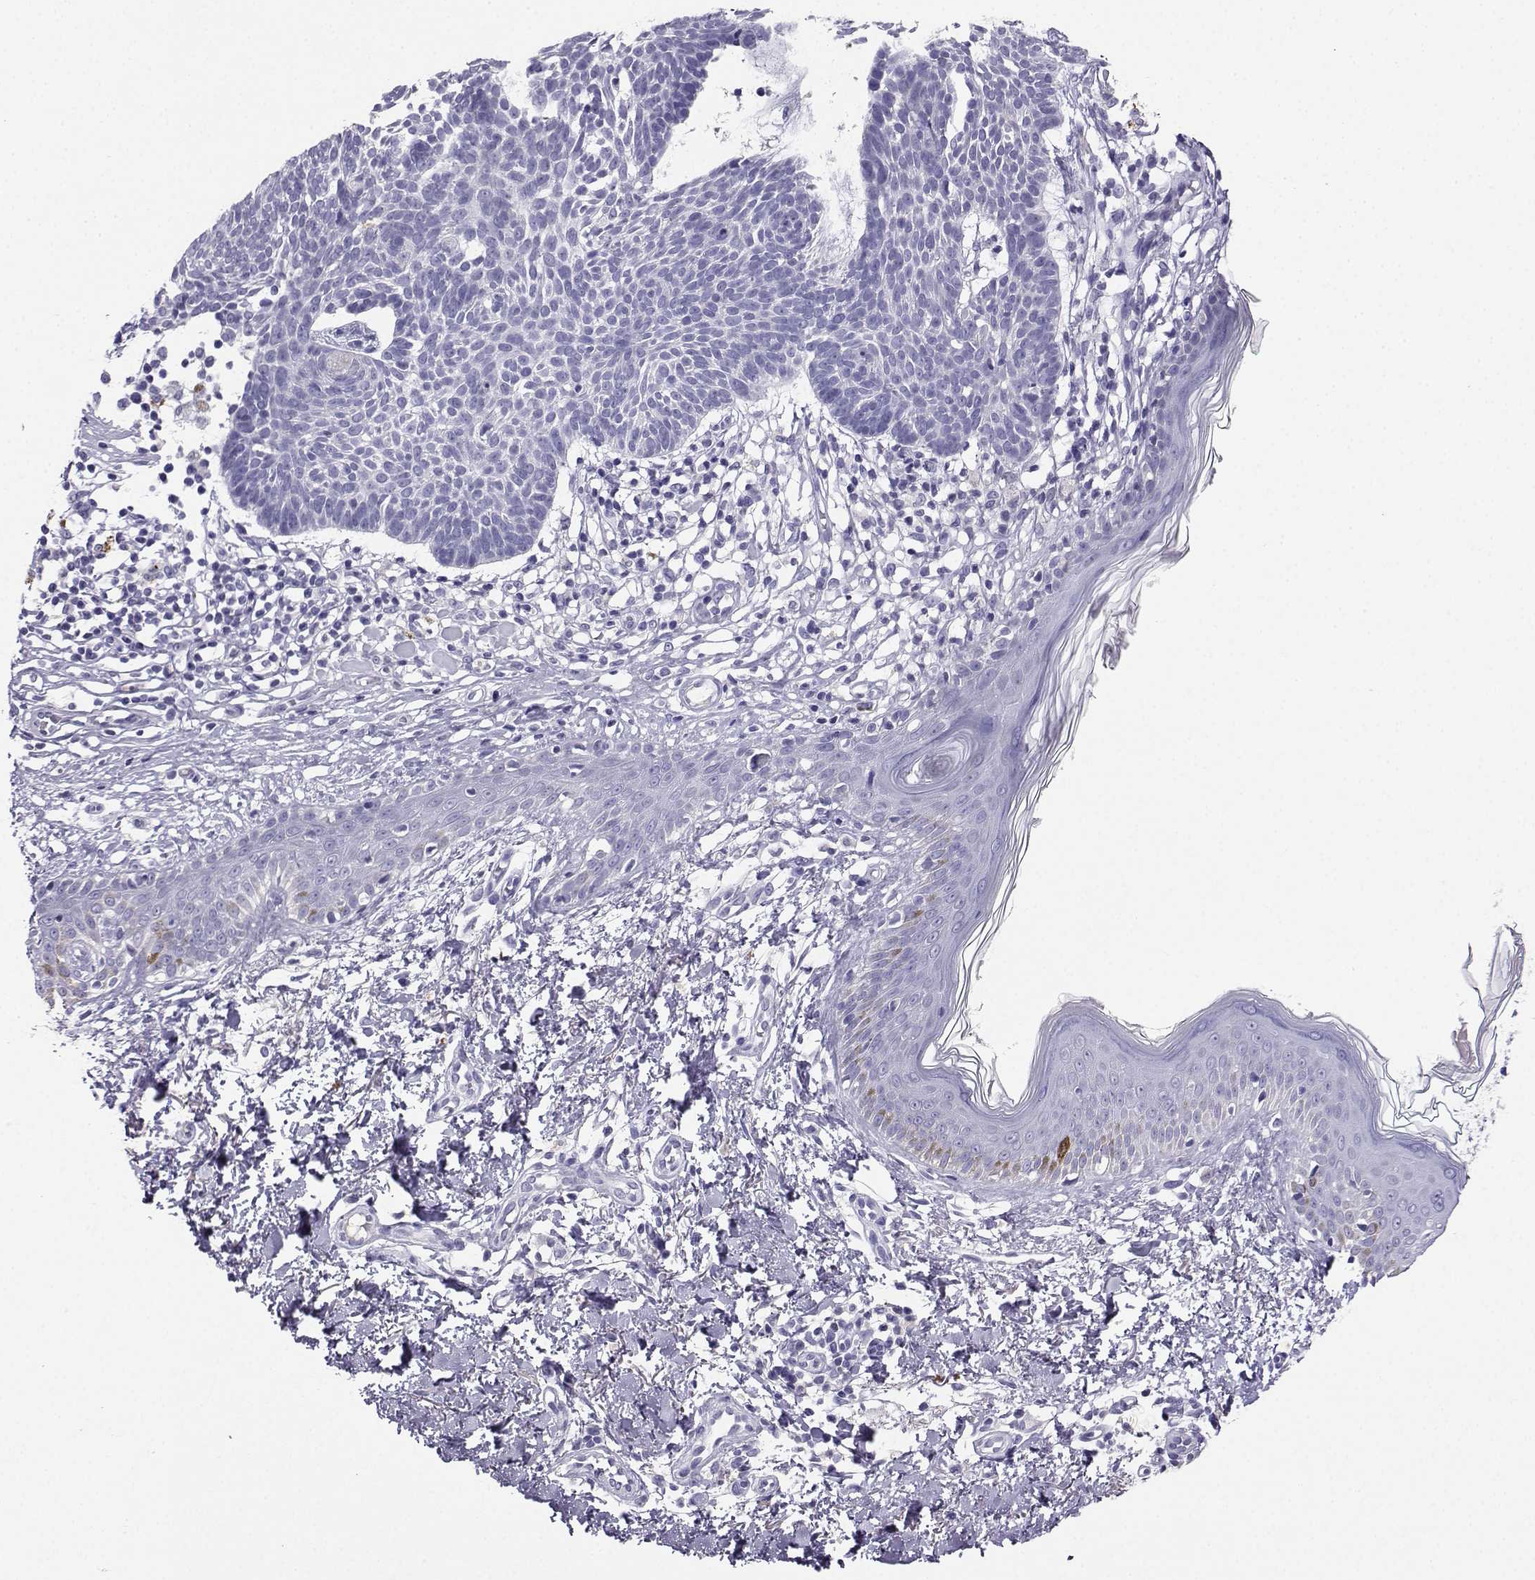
{"staining": {"intensity": "negative", "quantity": "none", "location": "none"}, "tissue": "skin cancer", "cell_type": "Tumor cells", "image_type": "cancer", "snomed": [{"axis": "morphology", "description": "Basal cell carcinoma"}, {"axis": "topography", "description": "Skin"}], "caption": "This is an immunohistochemistry image of human skin basal cell carcinoma. There is no positivity in tumor cells.", "gene": "GRIK4", "patient": {"sex": "male", "age": 85}}